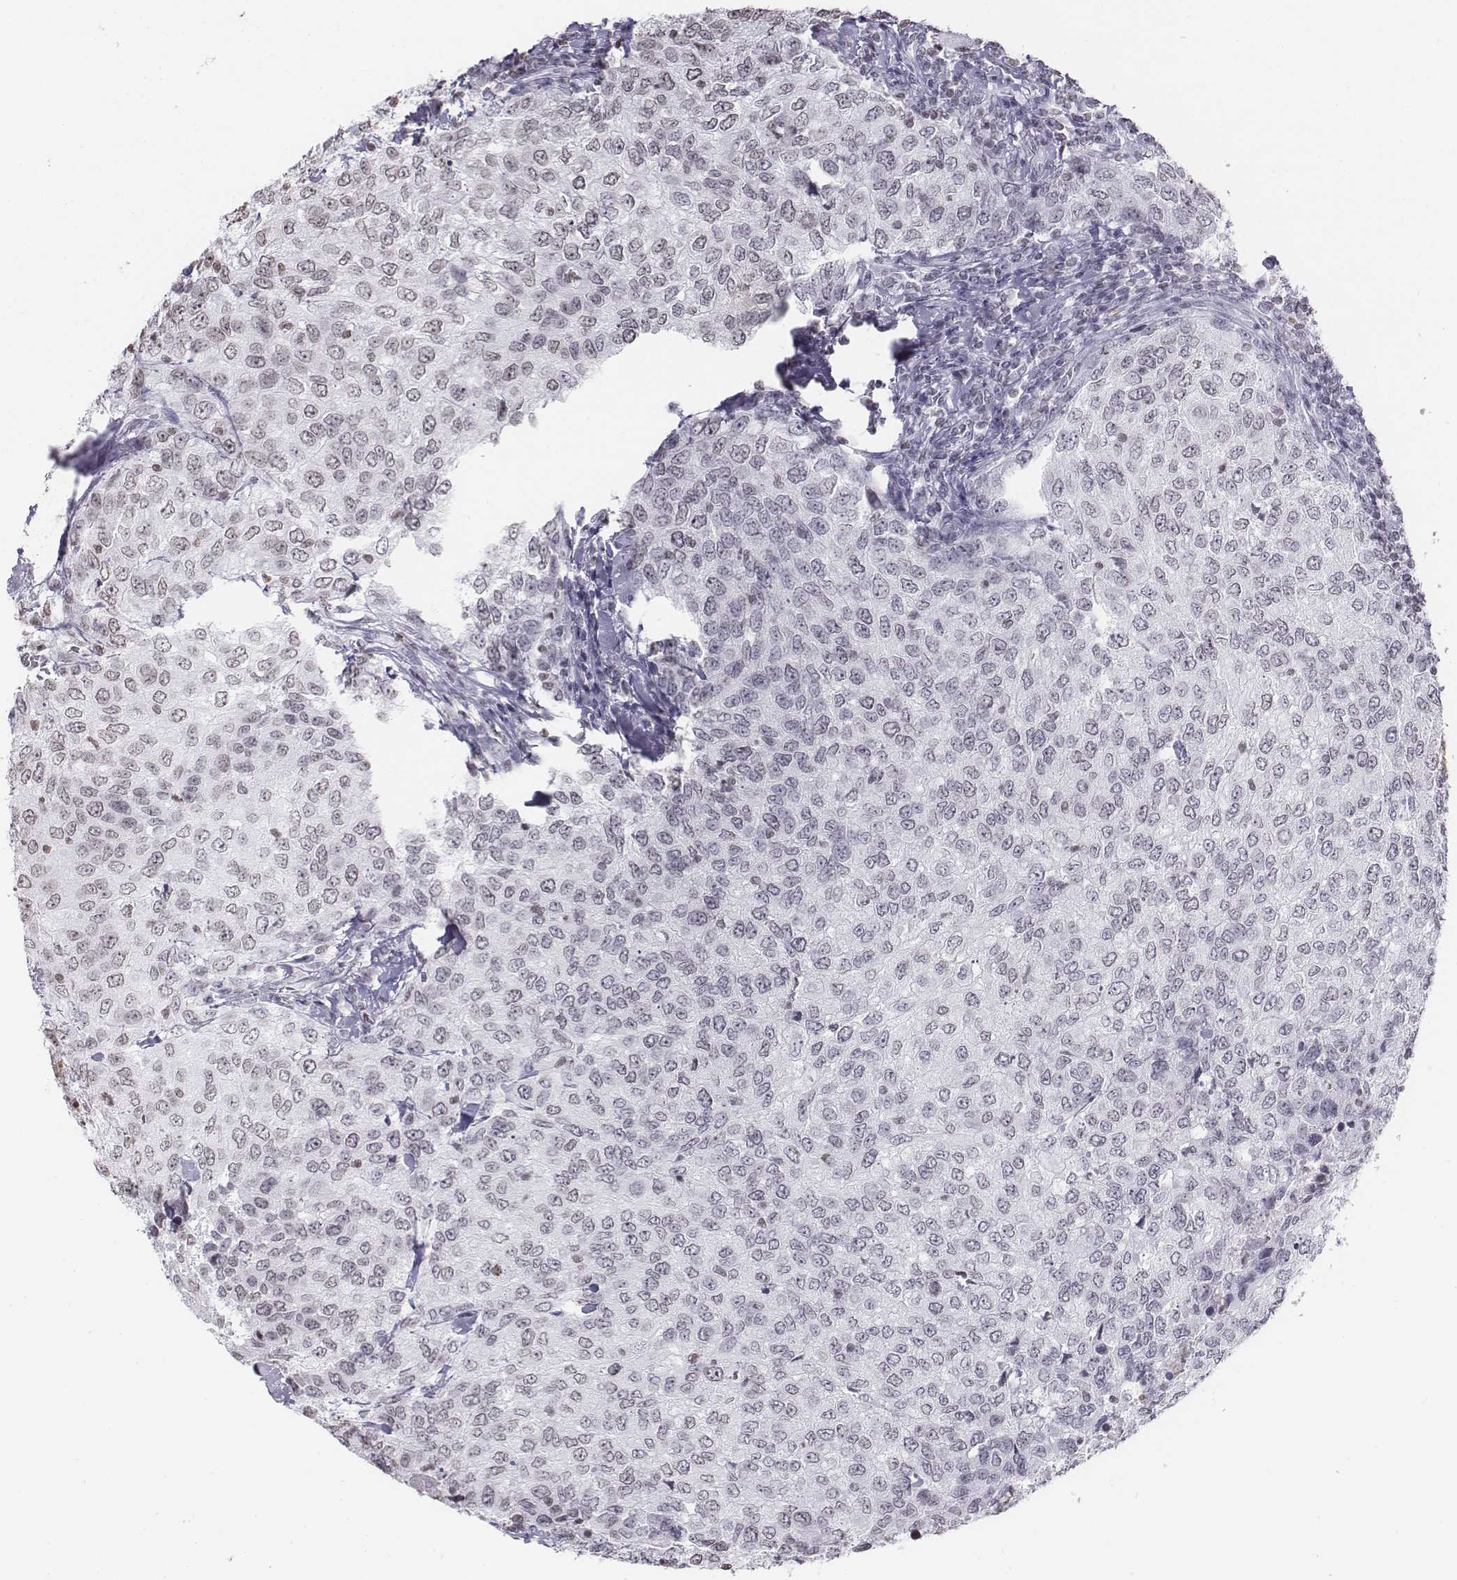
{"staining": {"intensity": "negative", "quantity": "none", "location": "none"}, "tissue": "urothelial cancer", "cell_type": "Tumor cells", "image_type": "cancer", "snomed": [{"axis": "morphology", "description": "Urothelial carcinoma, High grade"}, {"axis": "topography", "description": "Urinary bladder"}], "caption": "DAB immunohistochemical staining of human urothelial cancer reveals no significant expression in tumor cells.", "gene": "BARHL1", "patient": {"sex": "female", "age": 78}}